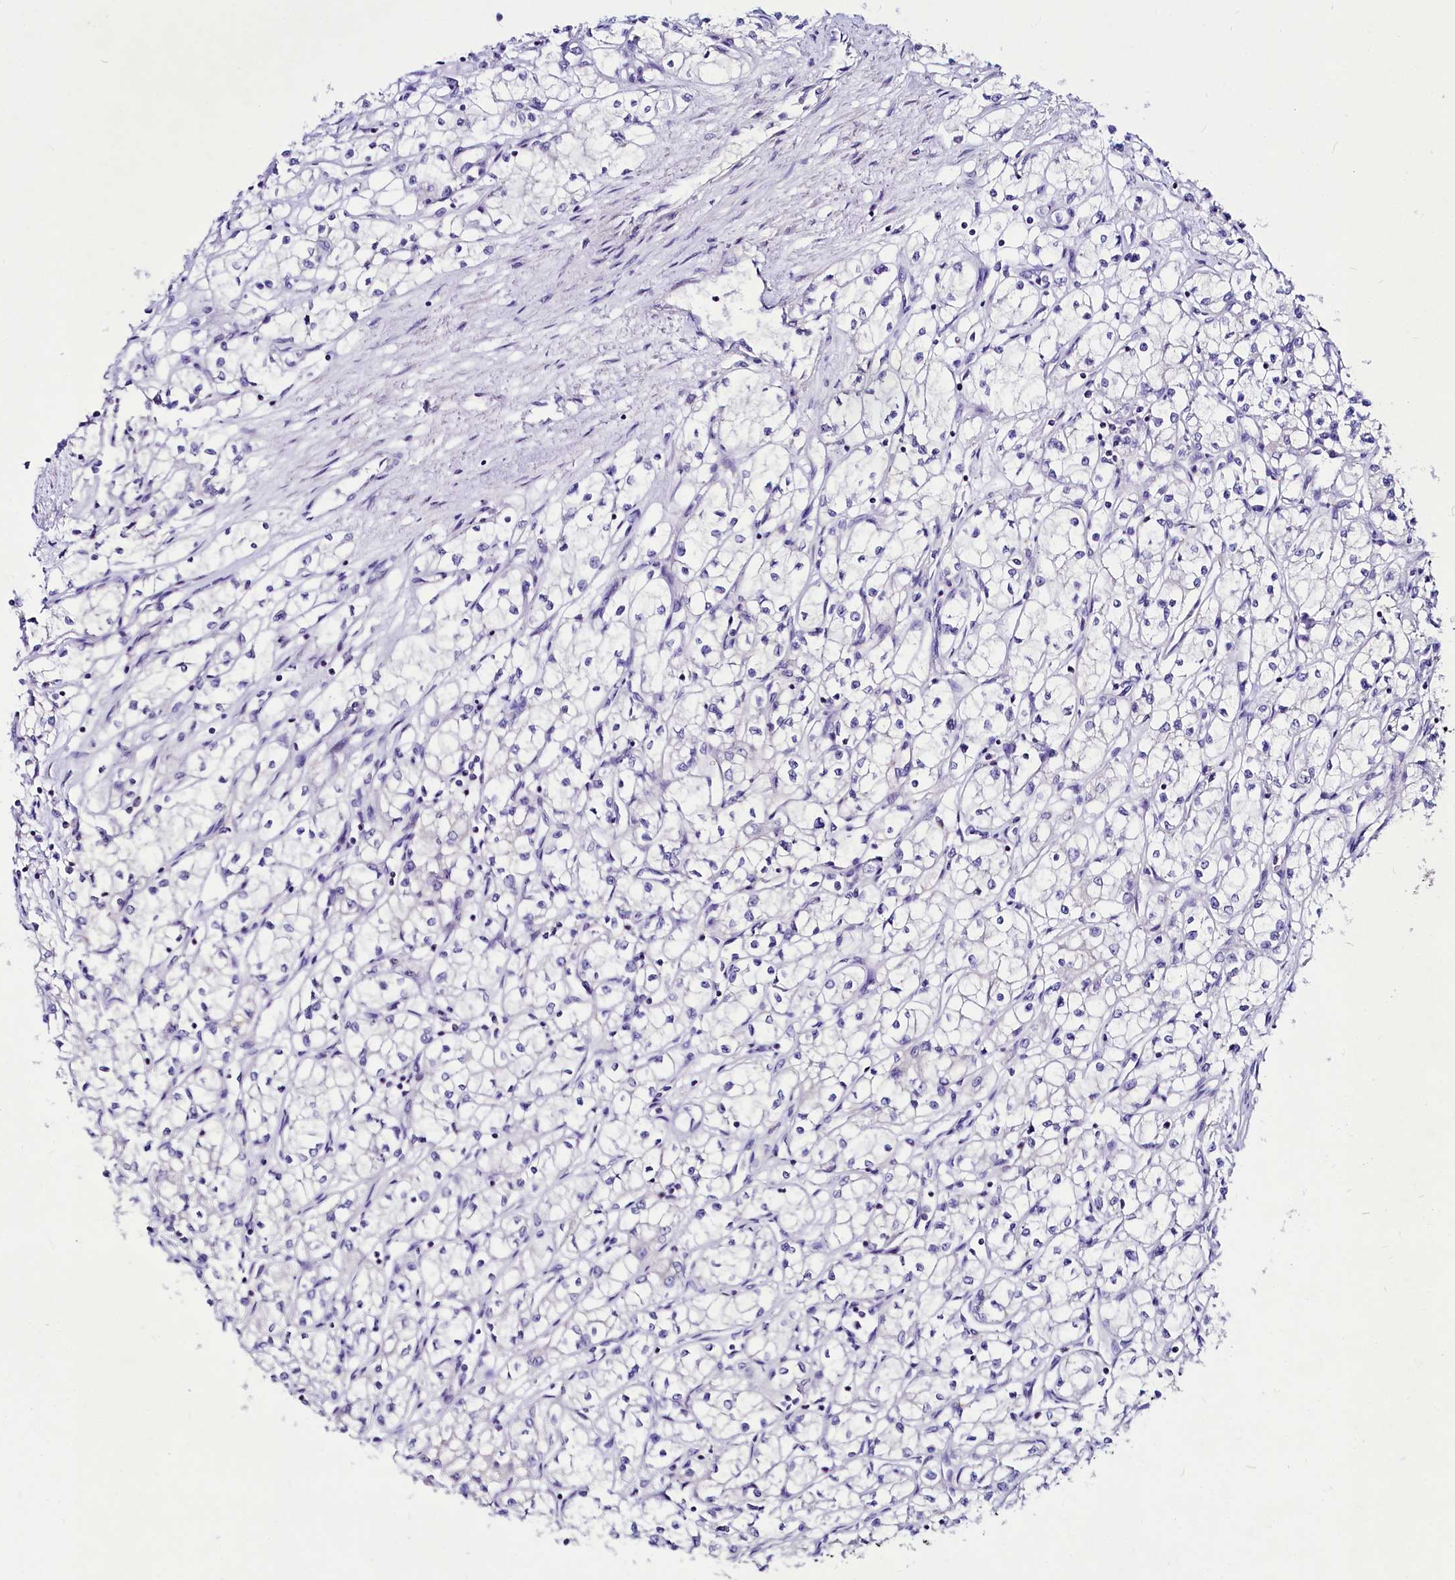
{"staining": {"intensity": "negative", "quantity": "none", "location": "none"}, "tissue": "renal cancer", "cell_type": "Tumor cells", "image_type": "cancer", "snomed": [{"axis": "morphology", "description": "Adenocarcinoma, NOS"}, {"axis": "topography", "description": "Kidney"}], "caption": "Histopathology image shows no significant protein staining in tumor cells of renal cancer (adenocarcinoma).", "gene": "ABHD5", "patient": {"sex": "male", "age": 59}}